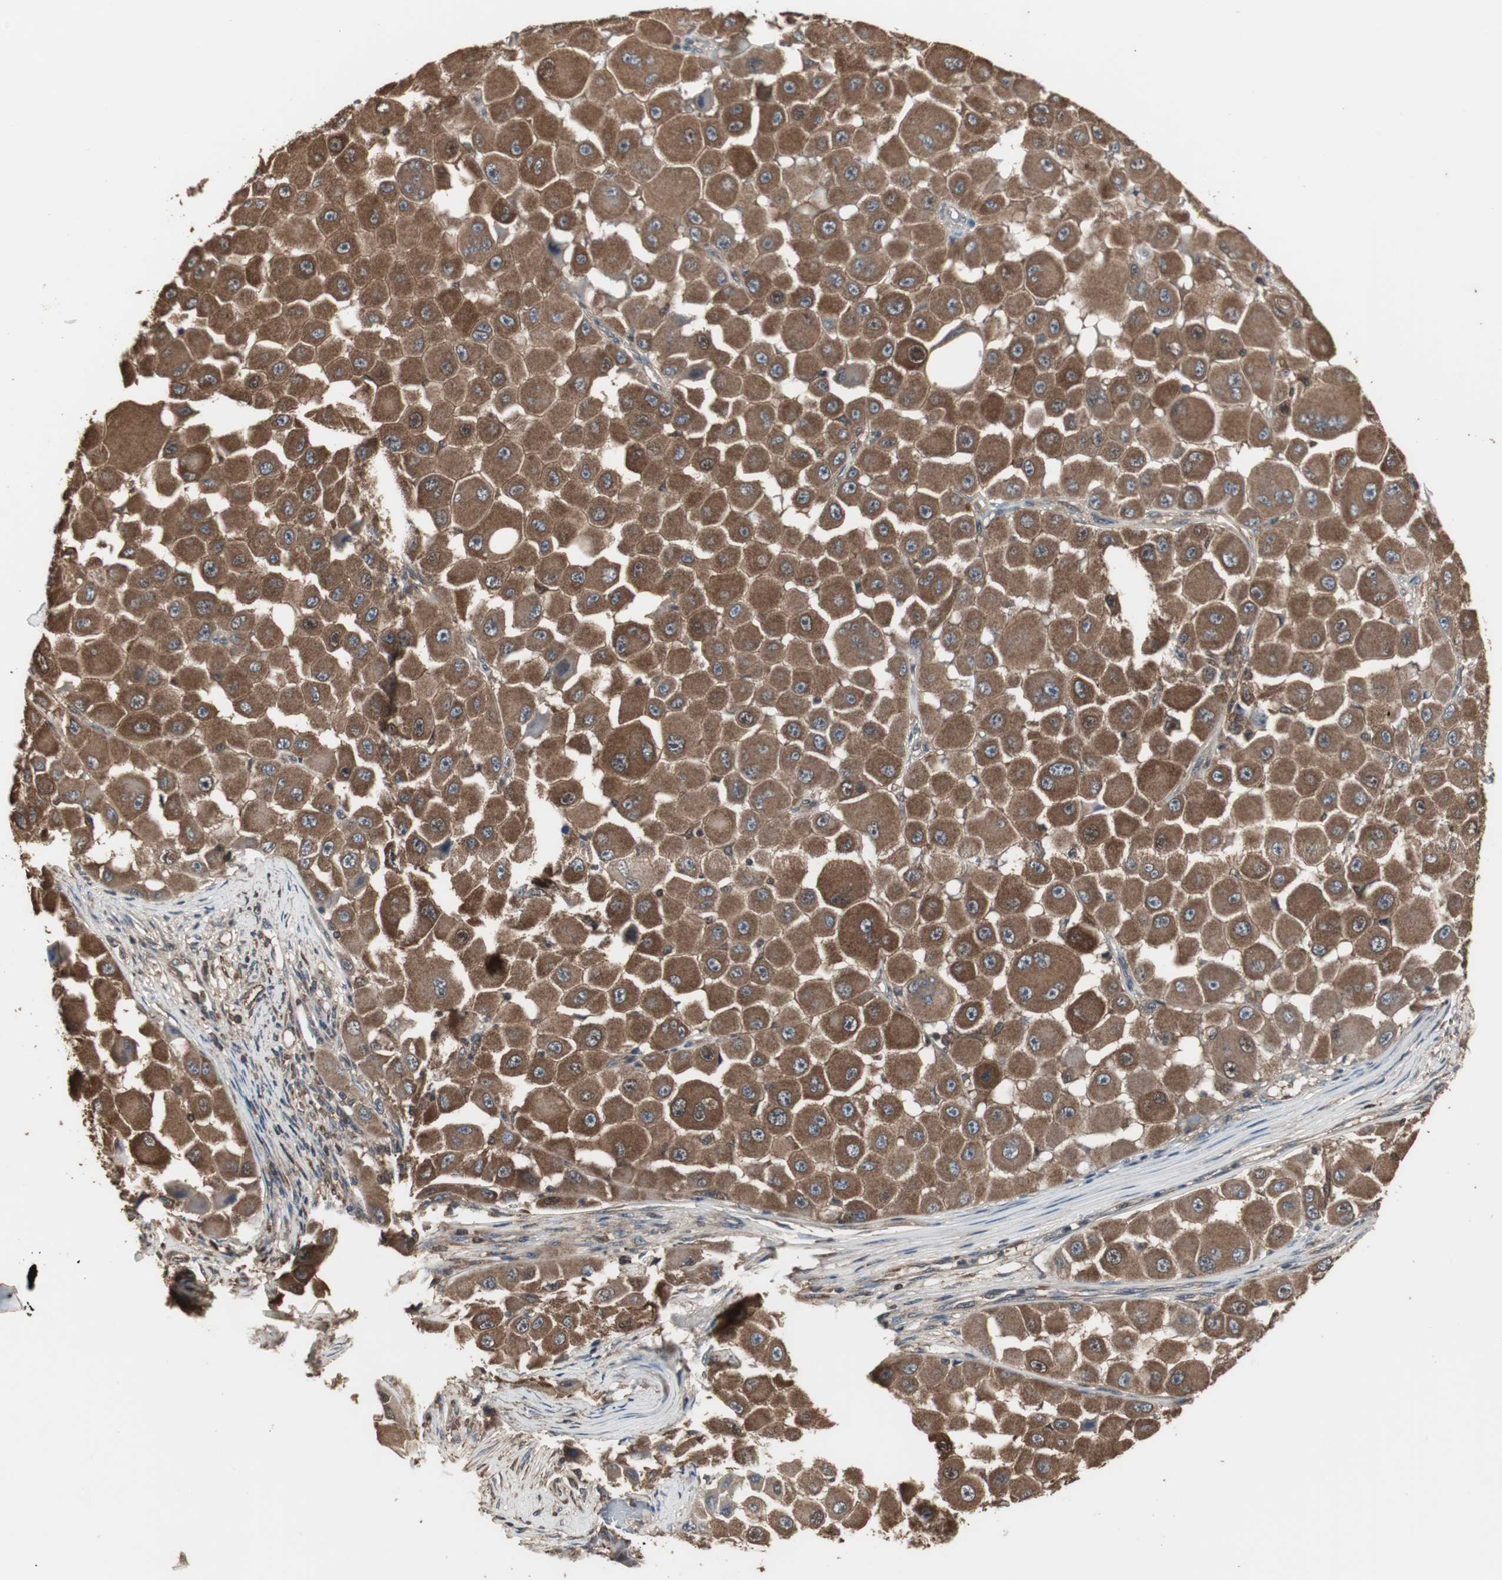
{"staining": {"intensity": "strong", "quantity": ">75%", "location": "cytoplasmic/membranous"}, "tissue": "melanoma", "cell_type": "Tumor cells", "image_type": "cancer", "snomed": [{"axis": "morphology", "description": "Malignant melanoma, NOS"}, {"axis": "topography", "description": "Skin"}], "caption": "Protein staining demonstrates strong cytoplasmic/membranous positivity in about >75% of tumor cells in malignant melanoma.", "gene": "HPRT1", "patient": {"sex": "female", "age": 81}}